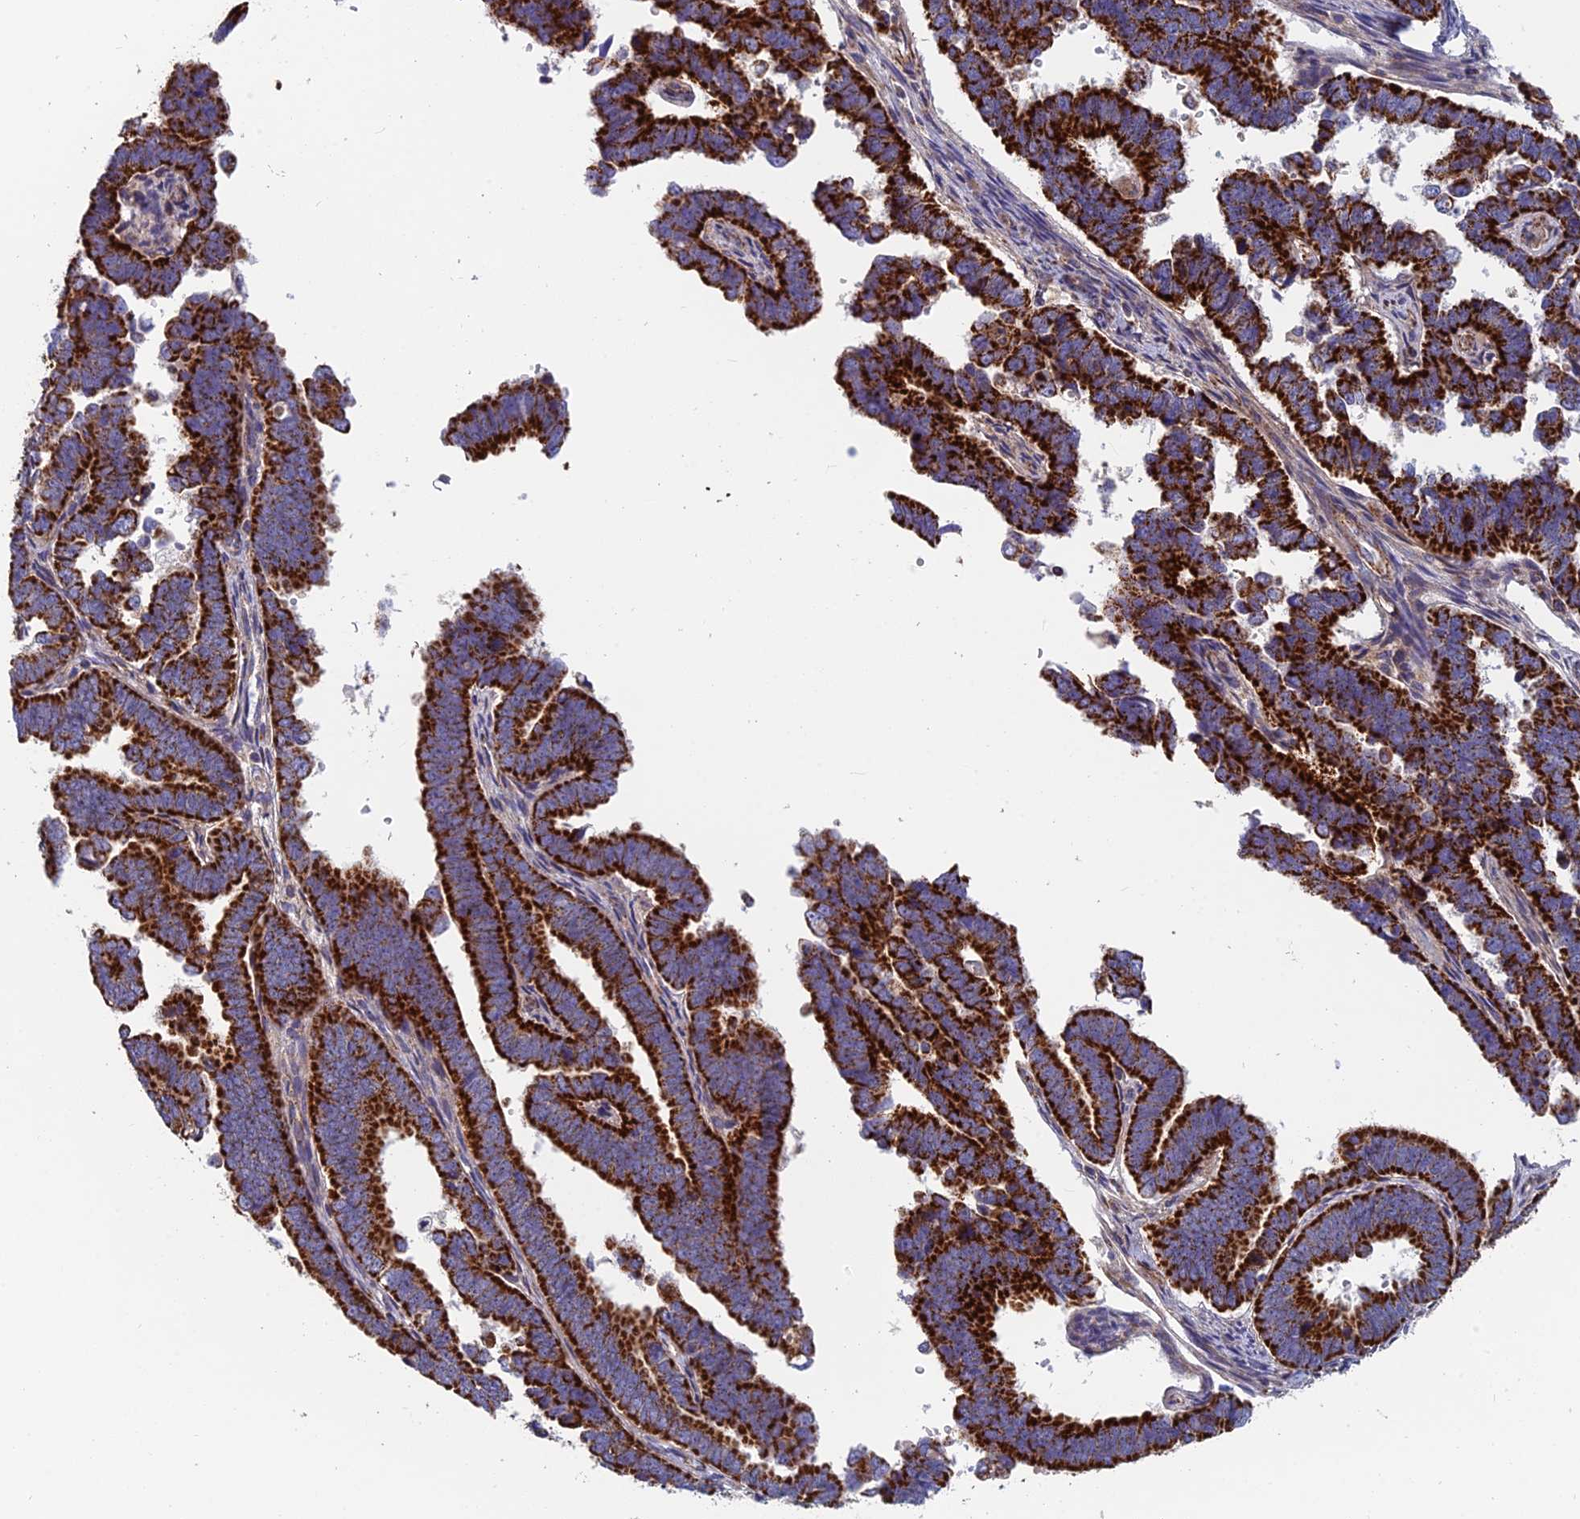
{"staining": {"intensity": "strong", "quantity": ">75%", "location": "cytoplasmic/membranous"}, "tissue": "endometrial cancer", "cell_type": "Tumor cells", "image_type": "cancer", "snomed": [{"axis": "morphology", "description": "Adenocarcinoma, NOS"}, {"axis": "topography", "description": "Endometrium"}], "caption": "Endometrial cancer tissue shows strong cytoplasmic/membranous expression in approximately >75% of tumor cells, visualized by immunohistochemistry.", "gene": "MRPS9", "patient": {"sex": "female", "age": 75}}